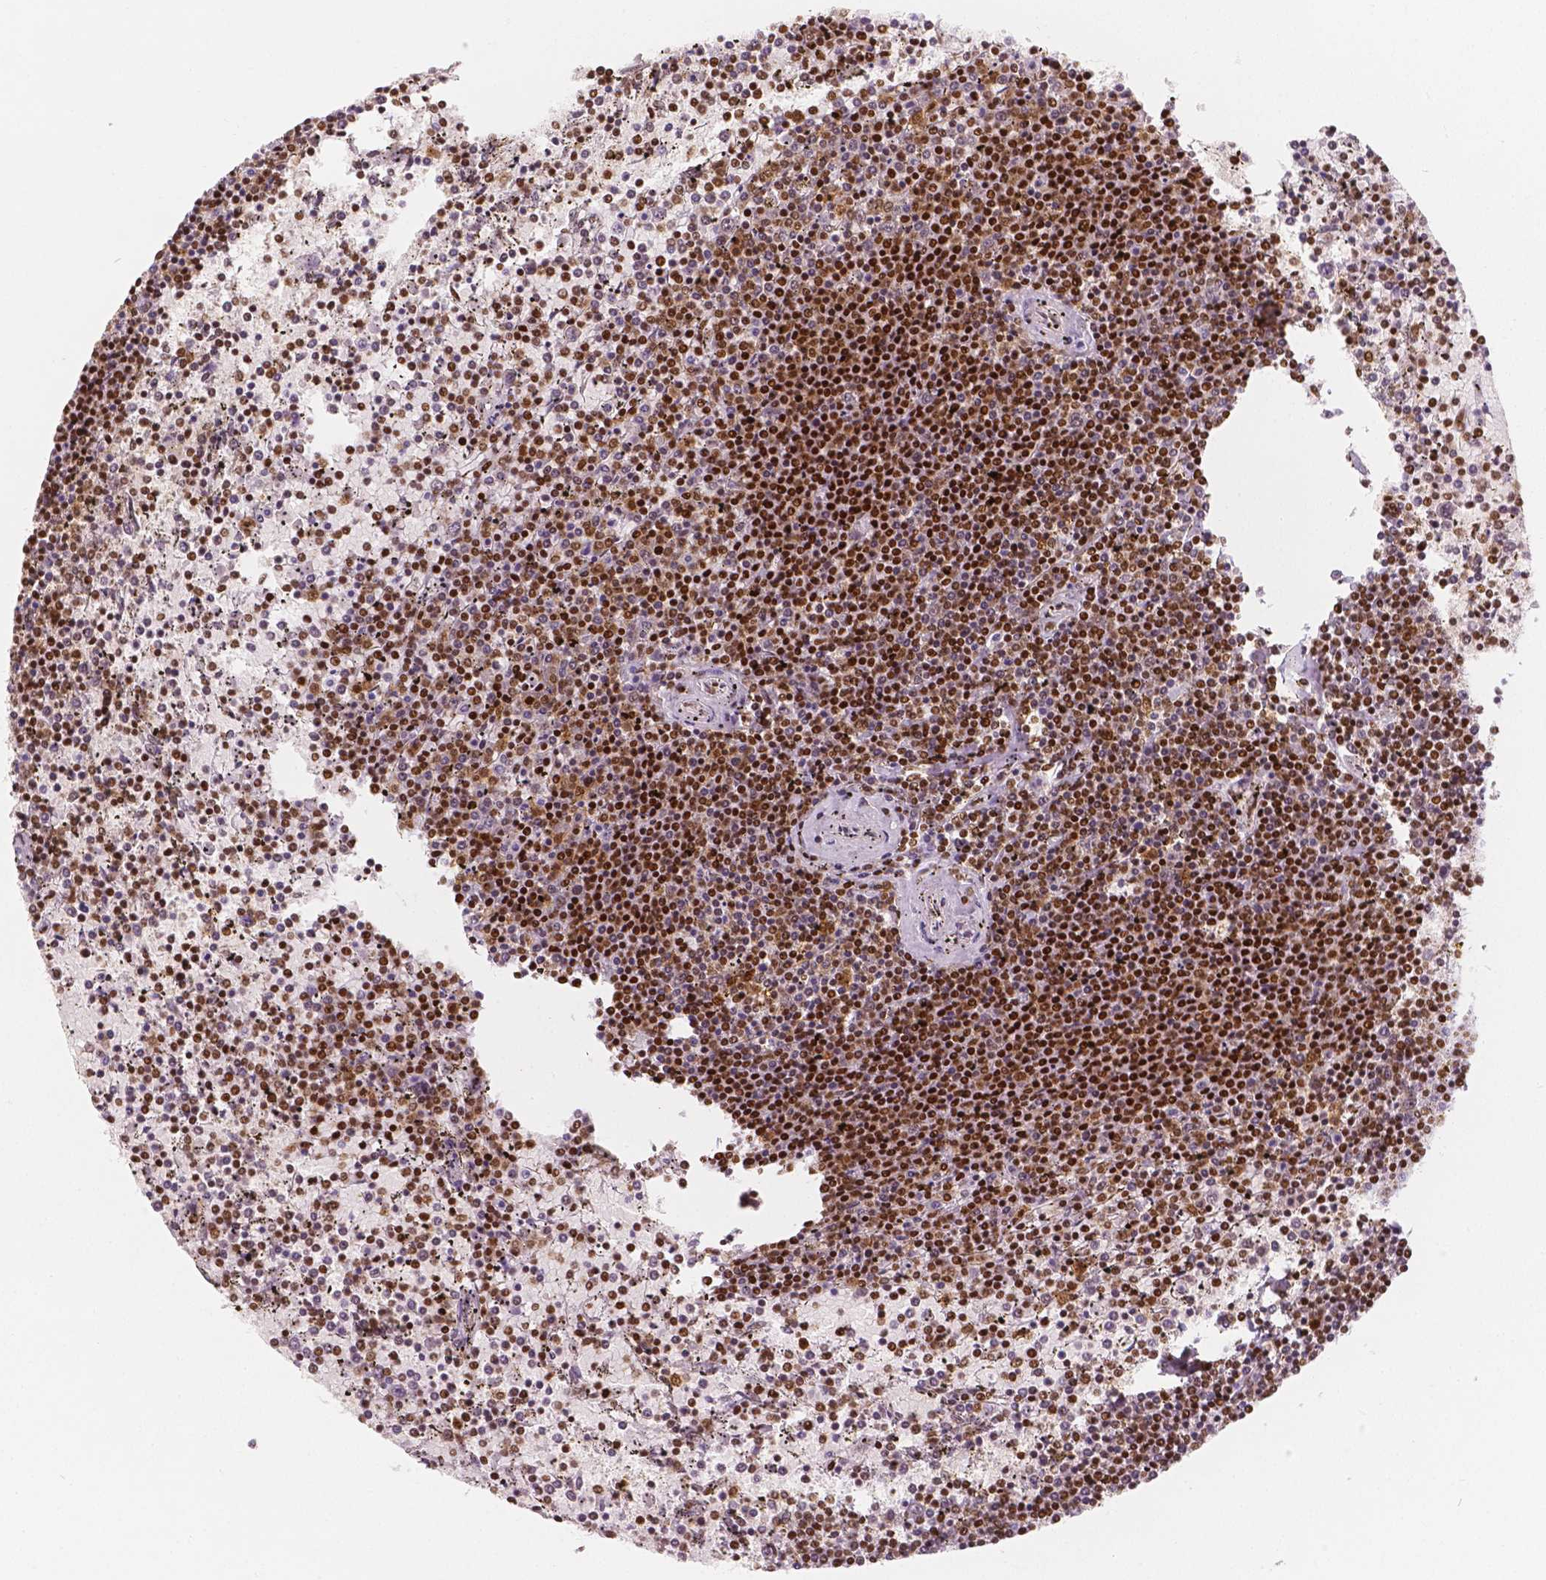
{"staining": {"intensity": "strong", "quantity": "25%-75%", "location": "nuclear"}, "tissue": "lymphoma", "cell_type": "Tumor cells", "image_type": "cancer", "snomed": [{"axis": "morphology", "description": "Malignant lymphoma, non-Hodgkin's type, Low grade"}, {"axis": "topography", "description": "Spleen"}], "caption": "This micrograph displays immunohistochemistry staining of malignant lymphoma, non-Hodgkin's type (low-grade), with high strong nuclear staining in approximately 25%-75% of tumor cells.", "gene": "HDAC1", "patient": {"sex": "female", "age": 77}}